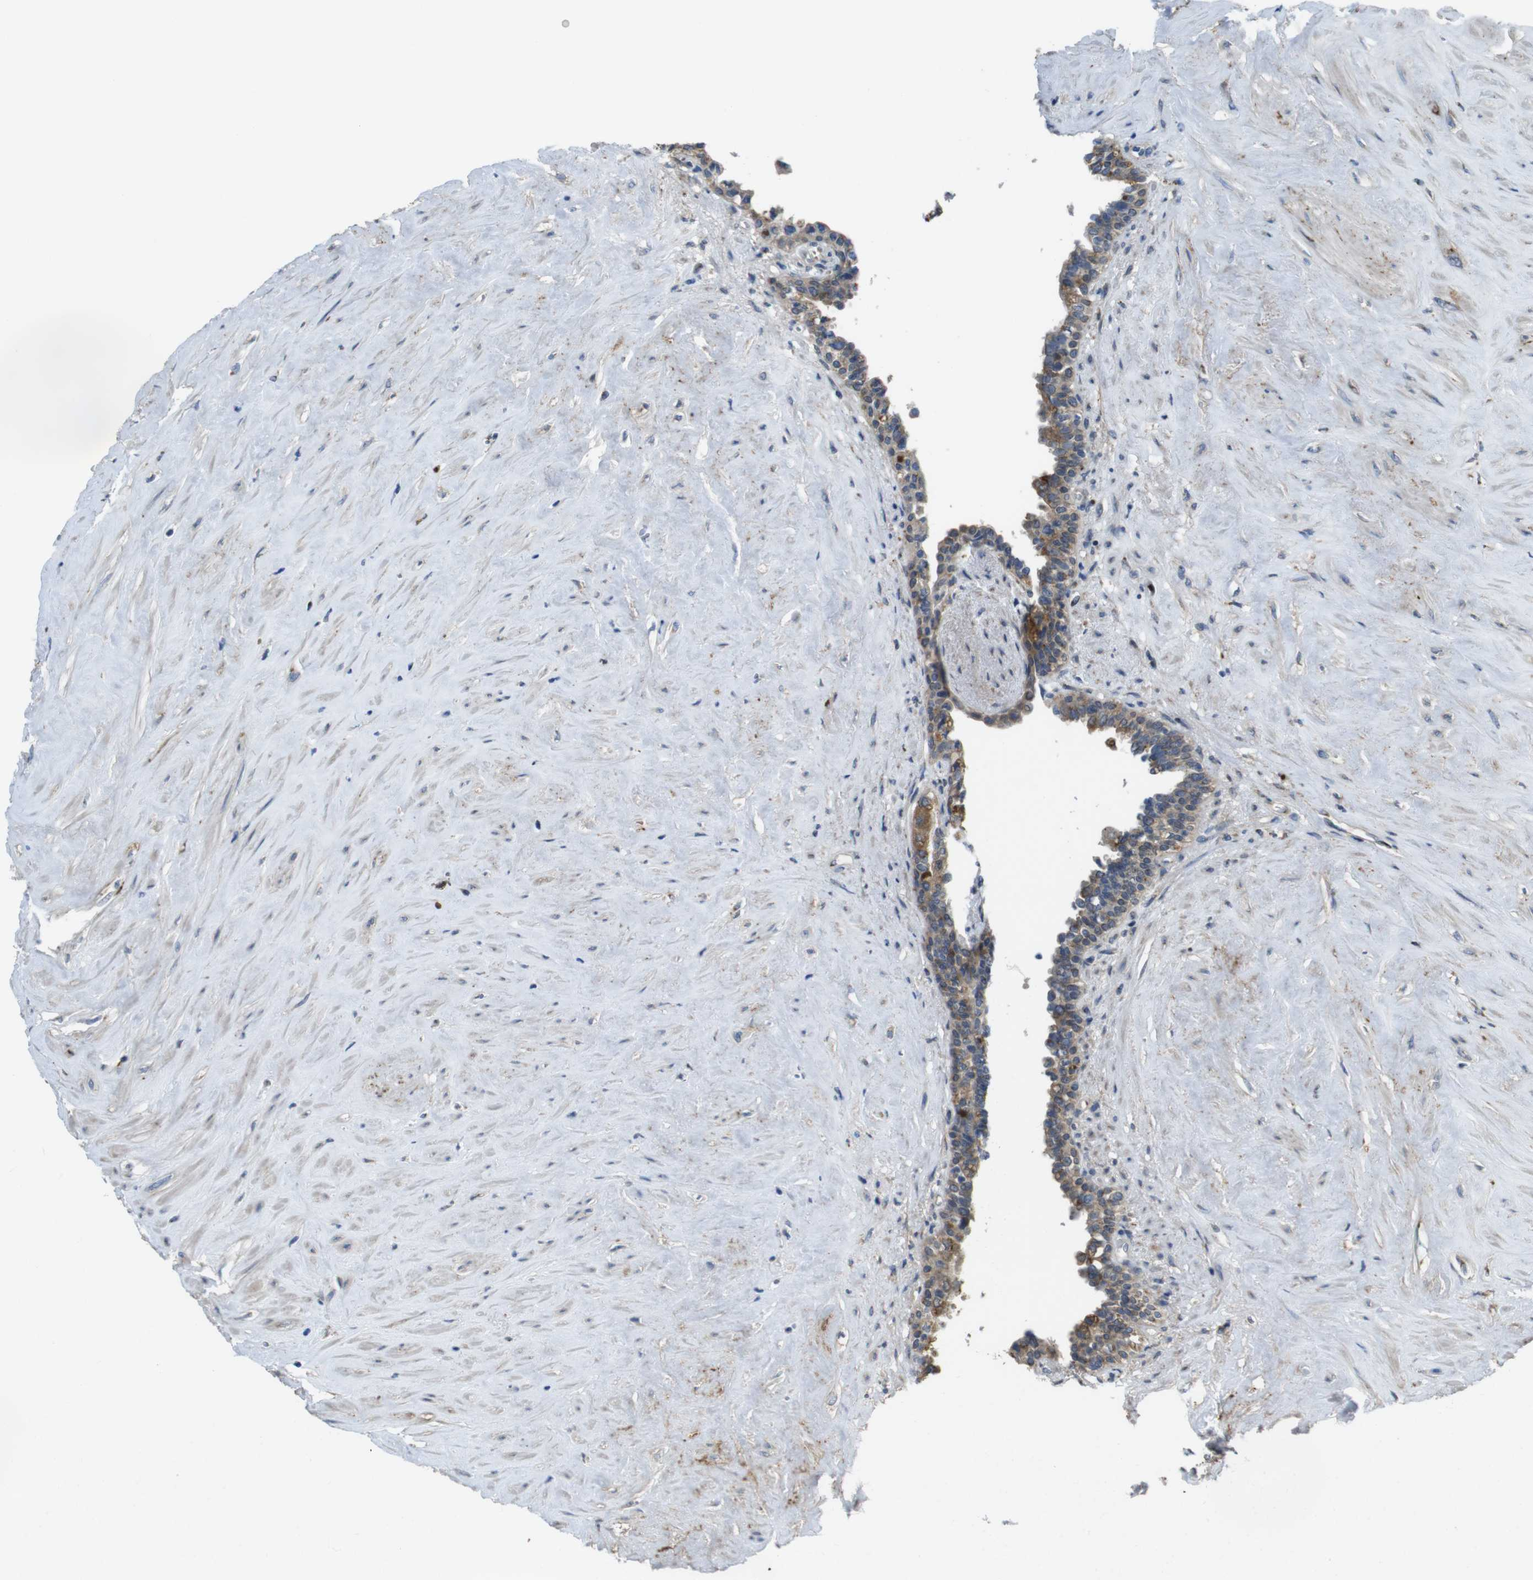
{"staining": {"intensity": "strong", "quantity": ">75%", "location": "cytoplasmic/membranous"}, "tissue": "seminal vesicle", "cell_type": "Glandular cells", "image_type": "normal", "snomed": [{"axis": "morphology", "description": "Normal tissue, NOS"}, {"axis": "topography", "description": "Seminal veicle"}], "caption": "Immunohistochemical staining of normal seminal vesicle shows >75% levels of strong cytoplasmic/membranous protein staining in about >75% of glandular cells. (DAB (3,3'-diaminobenzidine) IHC, brown staining for protein, blue staining for nuclei).", "gene": "RAB6A", "patient": {"sex": "male", "age": 63}}